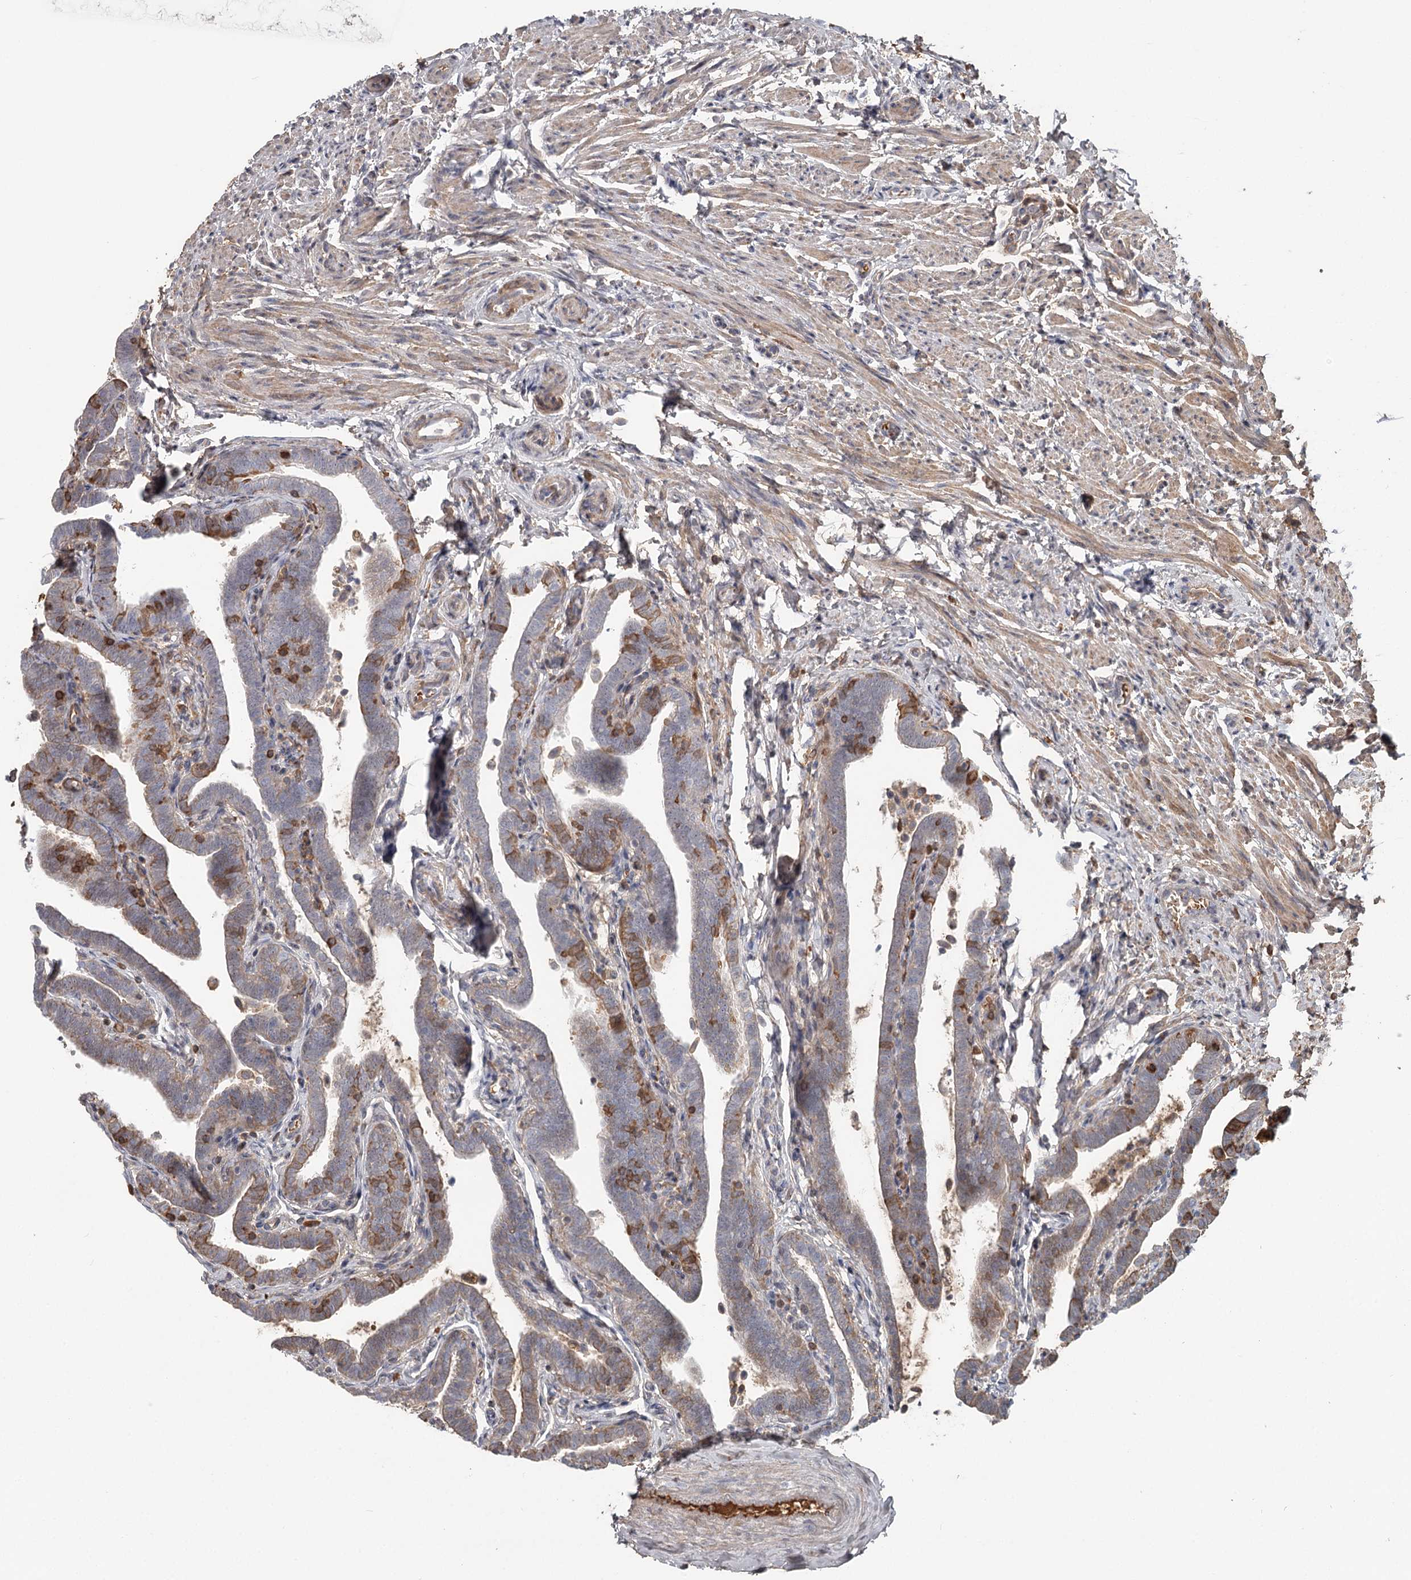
{"staining": {"intensity": "moderate", "quantity": "<25%", "location": "cytoplasmic/membranous"}, "tissue": "fallopian tube", "cell_type": "Glandular cells", "image_type": "normal", "snomed": [{"axis": "morphology", "description": "Normal tissue, NOS"}, {"axis": "topography", "description": "Fallopian tube"}], "caption": "Normal fallopian tube demonstrates moderate cytoplasmic/membranous expression in about <25% of glandular cells, visualized by immunohistochemistry. Immunohistochemistry (ihc) stains the protein in brown and the nuclei are stained blue.", "gene": "DHRS9", "patient": {"sex": "female", "age": 36}}